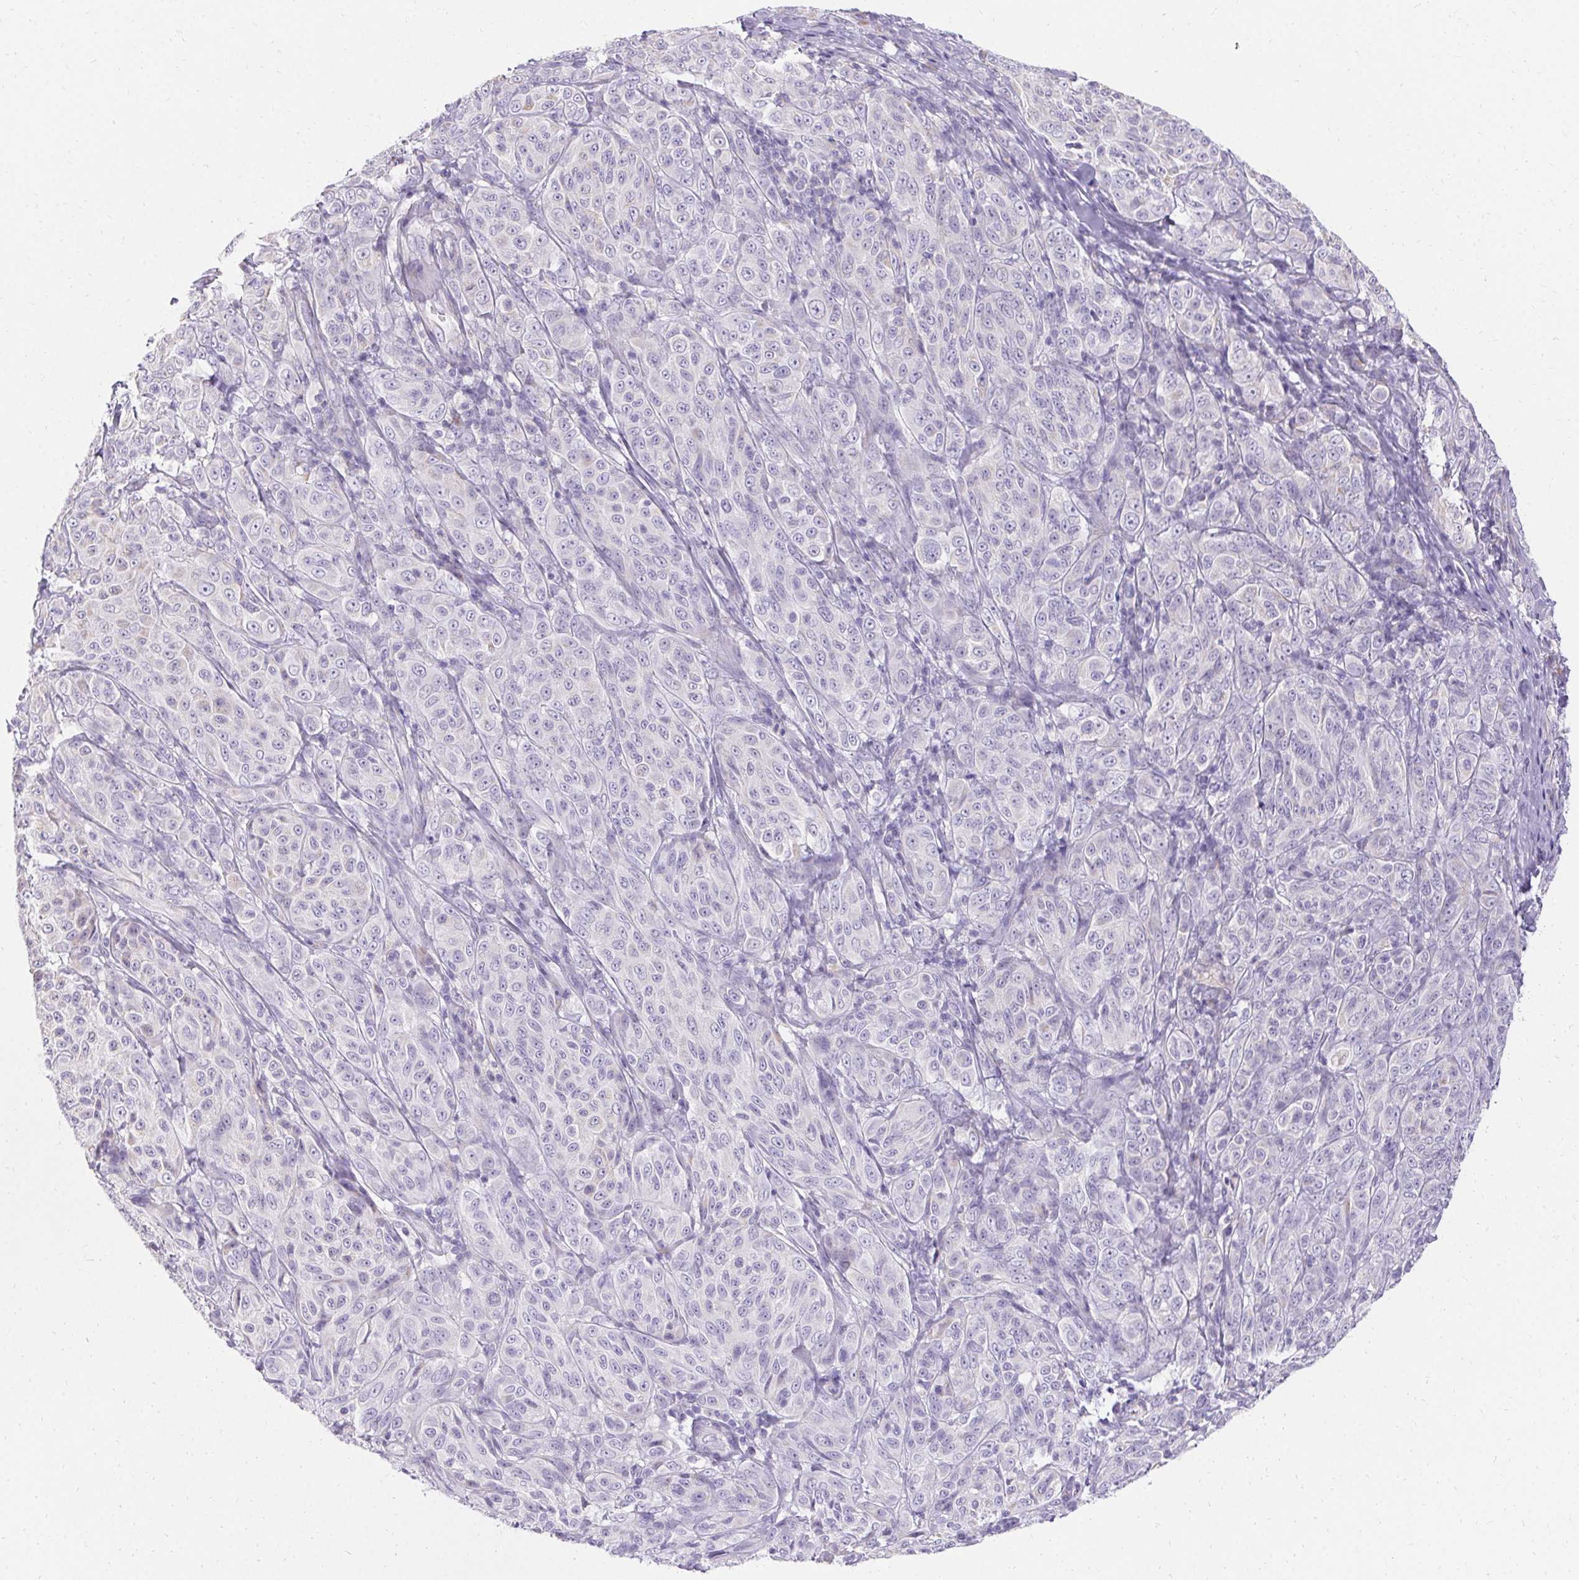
{"staining": {"intensity": "negative", "quantity": "none", "location": "none"}, "tissue": "melanoma", "cell_type": "Tumor cells", "image_type": "cancer", "snomed": [{"axis": "morphology", "description": "Malignant melanoma, NOS"}, {"axis": "topography", "description": "Skin"}], "caption": "The immunohistochemistry image has no significant expression in tumor cells of malignant melanoma tissue. The staining was performed using DAB (3,3'-diaminobenzidine) to visualize the protein expression in brown, while the nuclei were stained in blue with hematoxylin (Magnification: 20x).", "gene": "ASGR2", "patient": {"sex": "male", "age": 89}}